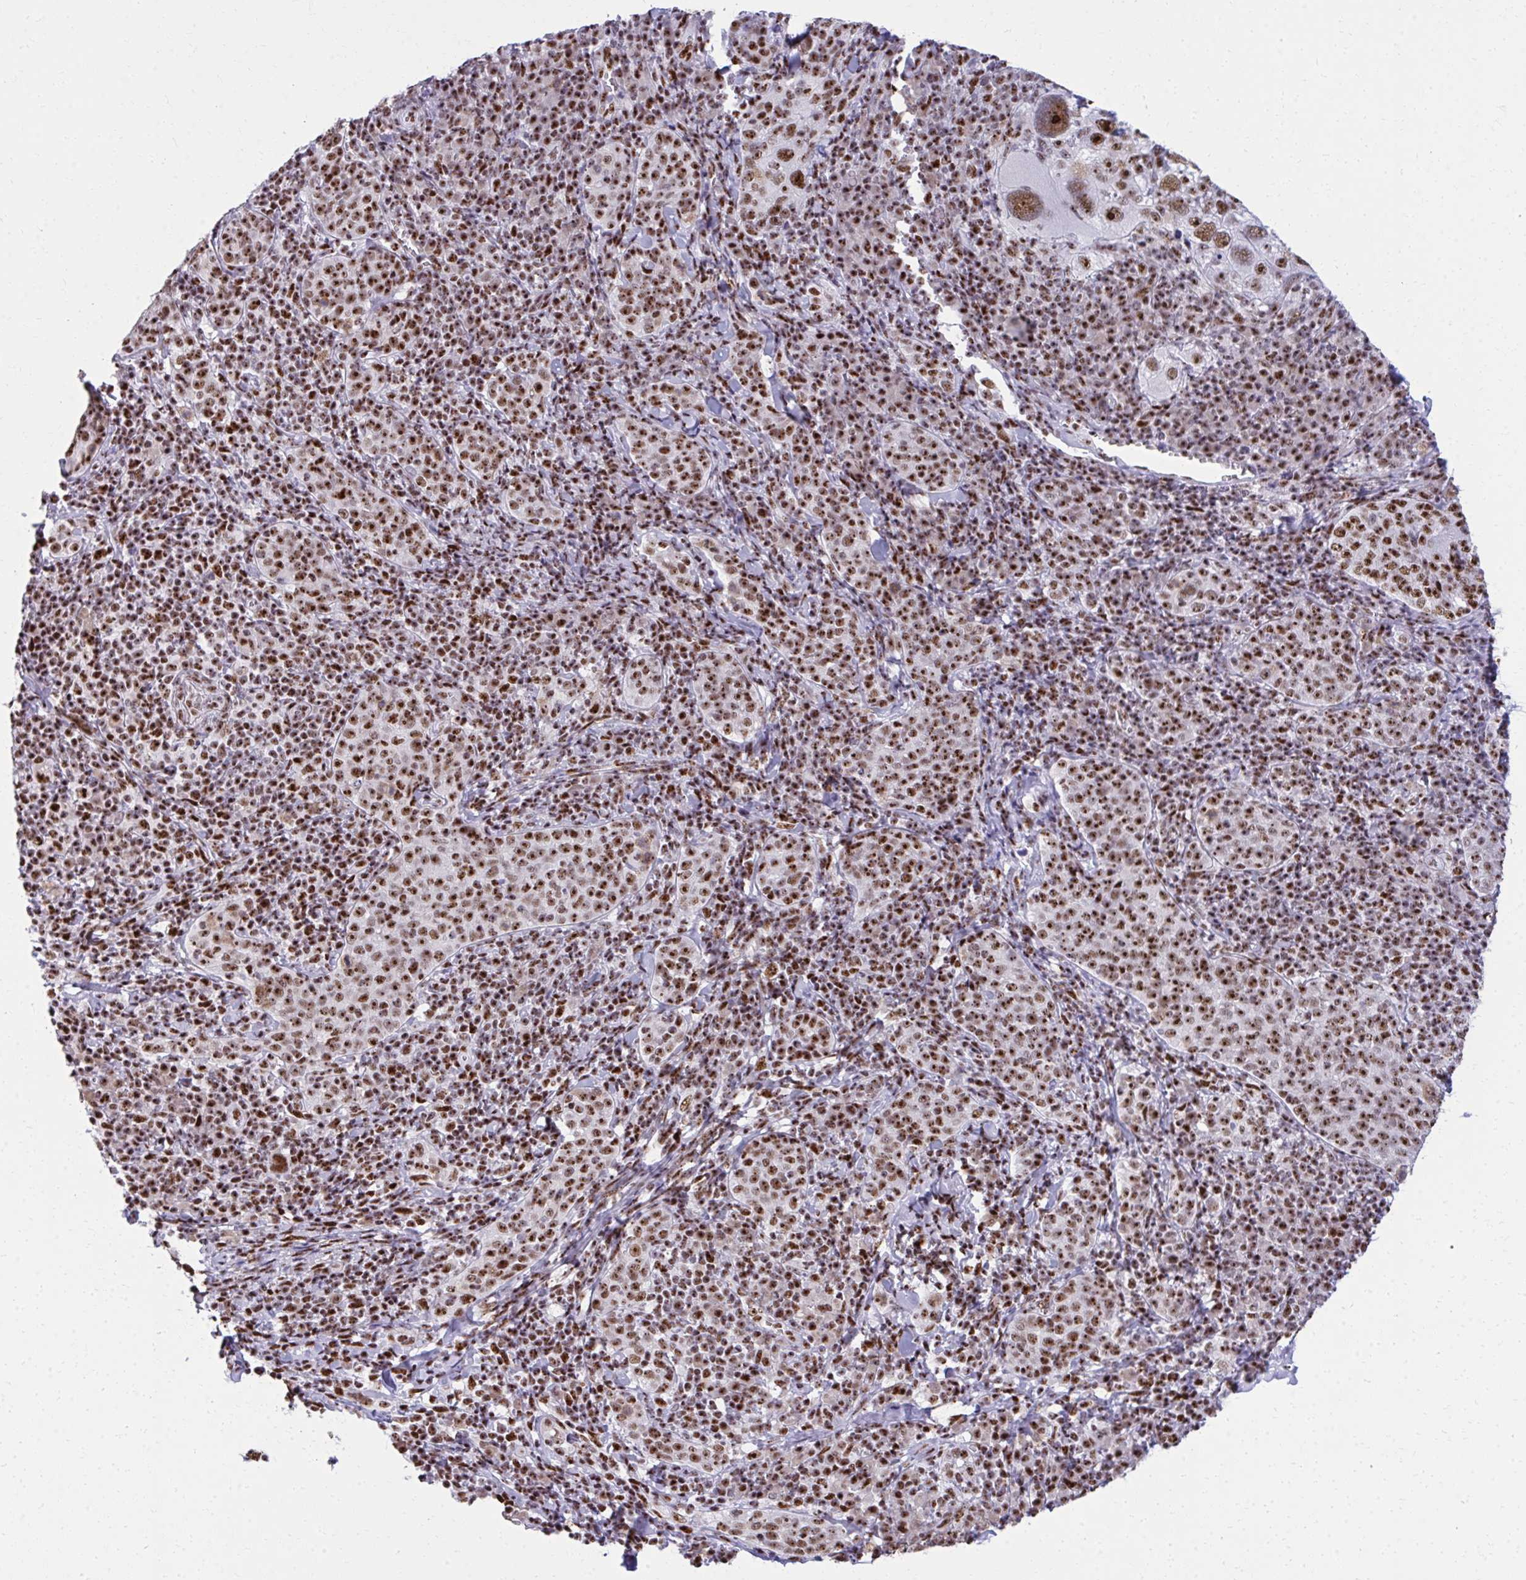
{"staining": {"intensity": "strong", "quantity": ">75%", "location": "nuclear"}, "tissue": "cervical cancer", "cell_type": "Tumor cells", "image_type": "cancer", "snomed": [{"axis": "morphology", "description": "Squamous cell carcinoma, NOS"}, {"axis": "topography", "description": "Cervix"}], "caption": "A brown stain labels strong nuclear positivity of a protein in cervical squamous cell carcinoma tumor cells. (Stains: DAB (3,3'-diaminobenzidine) in brown, nuclei in blue, Microscopy: brightfield microscopy at high magnification).", "gene": "PELP1", "patient": {"sex": "female", "age": 75}}